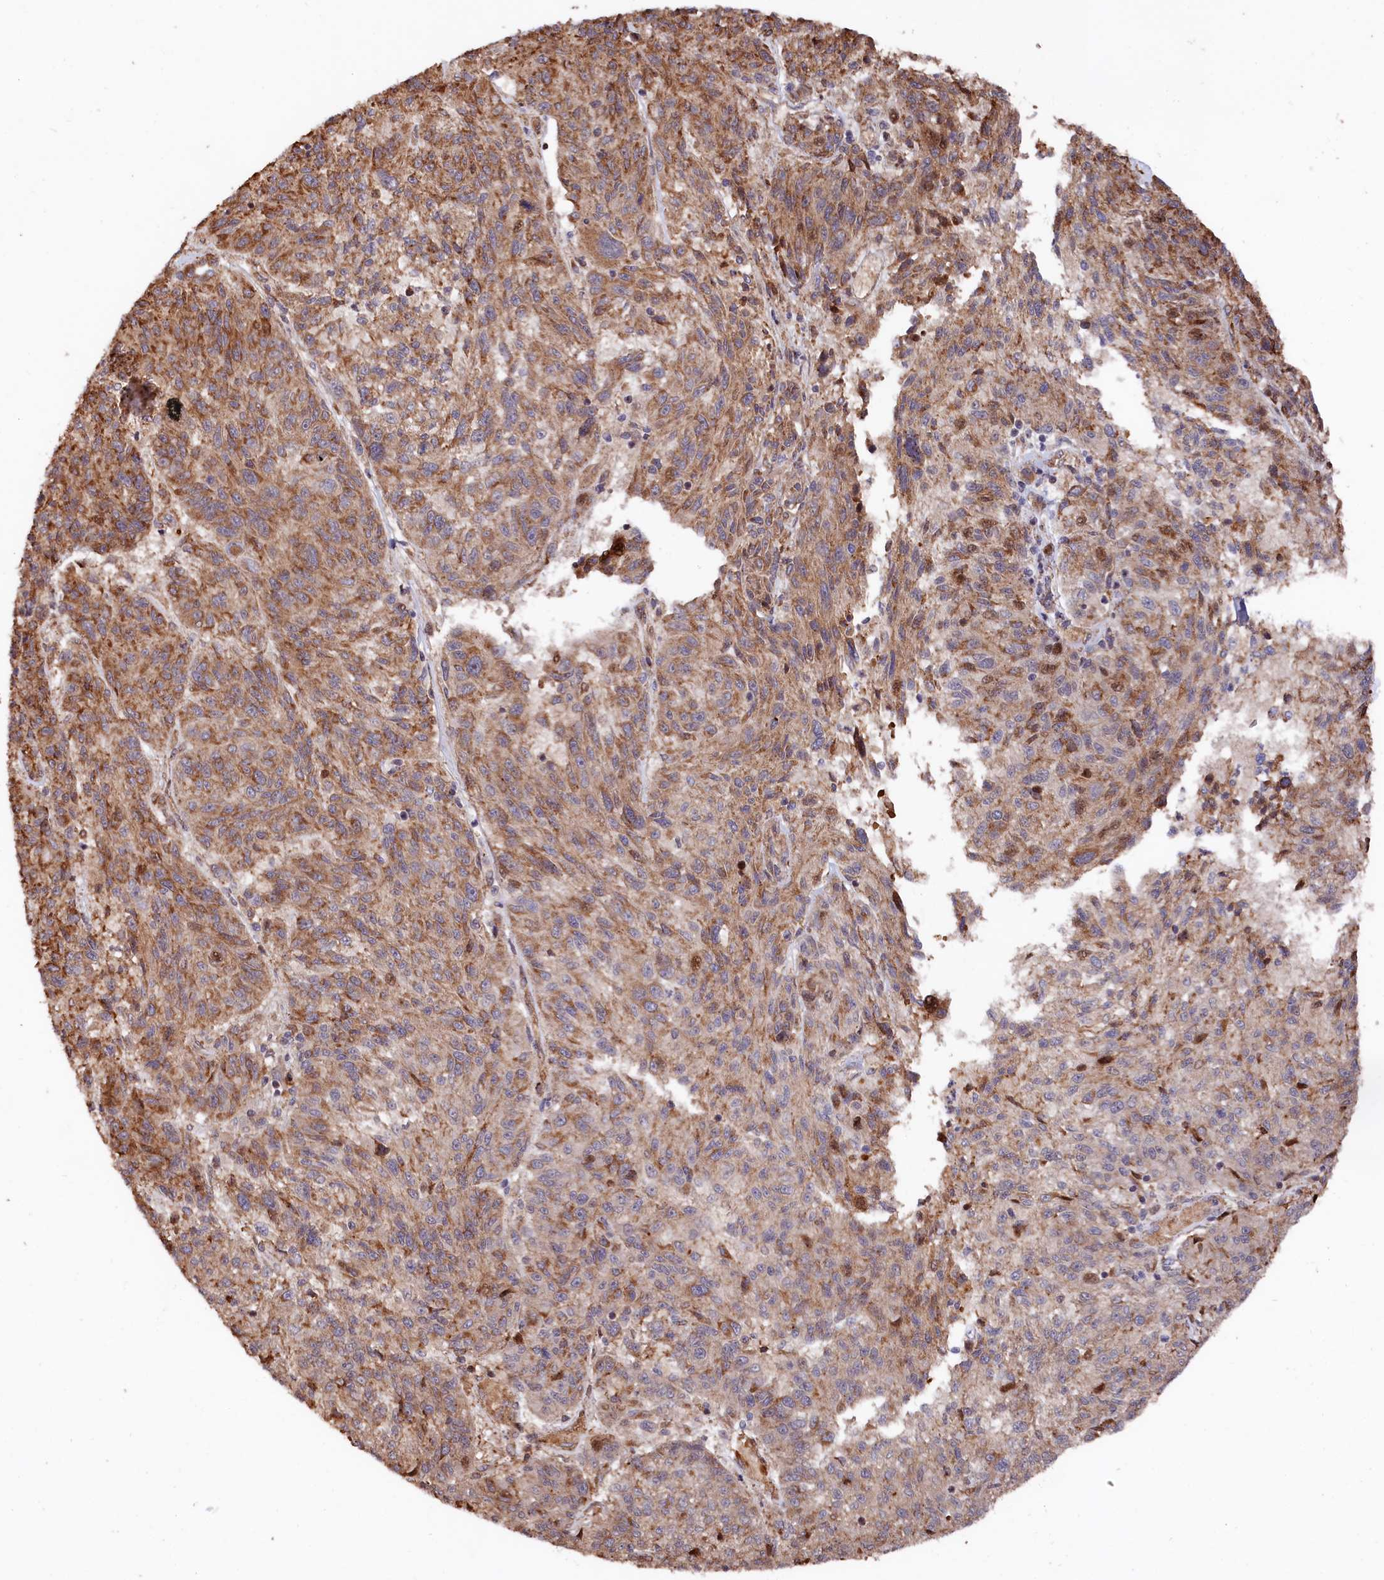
{"staining": {"intensity": "moderate", "quantity": ">75%", "location": "cytoplasmic/membranous"}, "tissue": "melanoma", "cell_type": "Tumor cells", "image_type": "cancer", "snomed": [{"axis": "morphology", "description": "Malignant melanoma, NOS"}, {"axis": "topography", "description": "Skin"}], "caption": "Protein expression analysis of malignant melanoma demonstrates moderate cytoplasmic/membranous expression in approximately >75% of tumor cells.", "gene": "TNKS1BP1", "patient": {"sex": "male", "age": 53}}